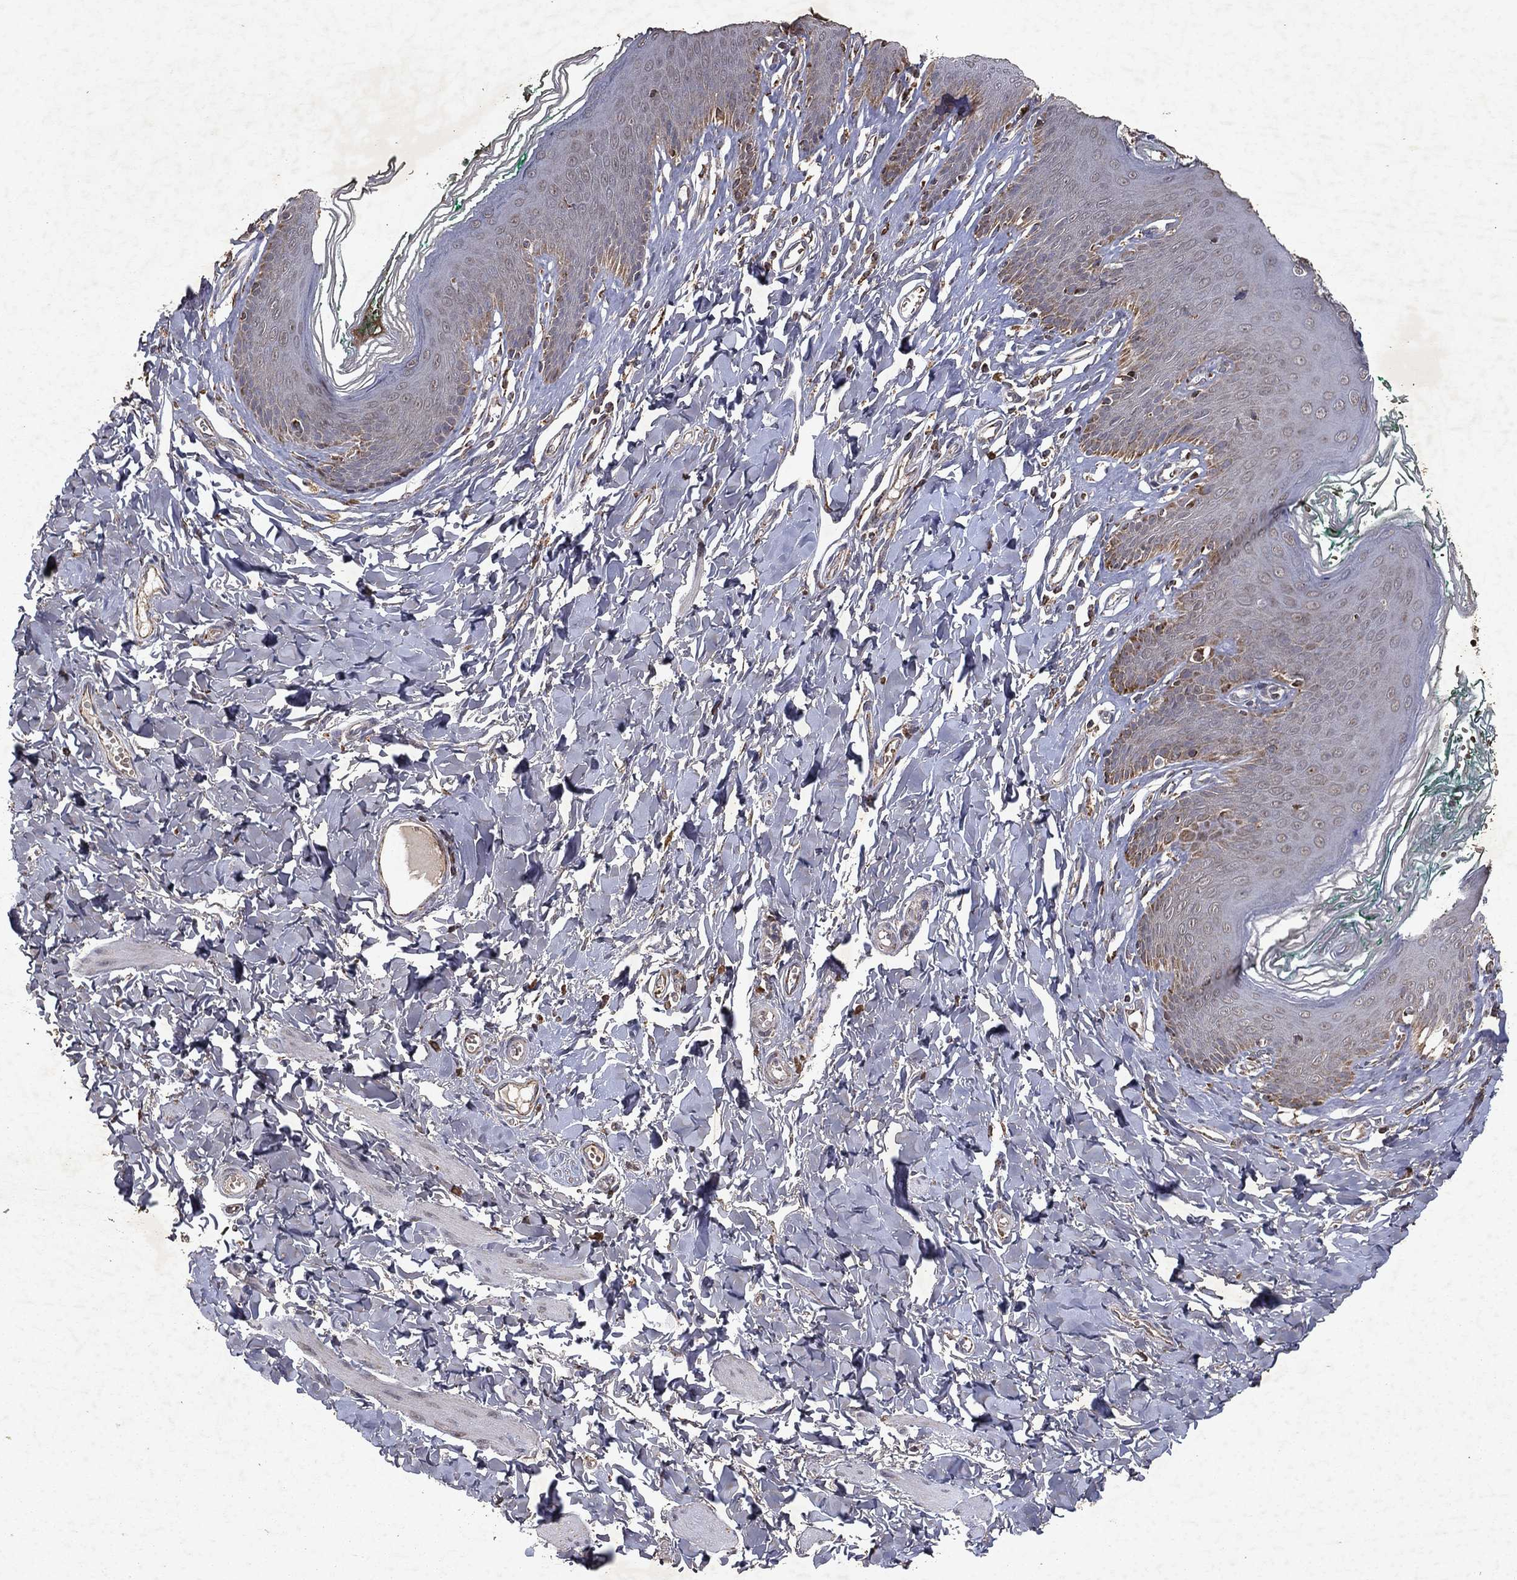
{"staining": {"intensity": "moderate", "quantity": "<25%", "location": "cytoplasmic/membranous"}, "tissue": "skin", "cell_type": "Epidermal cells", "image_type": "normal", "snomed": [{"axis": "morphology", "description": "Normal tissue, NOS"}, {"axis": "topography", "description": "Vulva"}], "caption": "This is a micrograph of immunohistochemistry staining of normal skin, which shows moderate positivity in the cytoplasmic/membranous of epidermal cells.", "gene": "PYROXD2", "patient": {"sex": "female", "age": 66}}